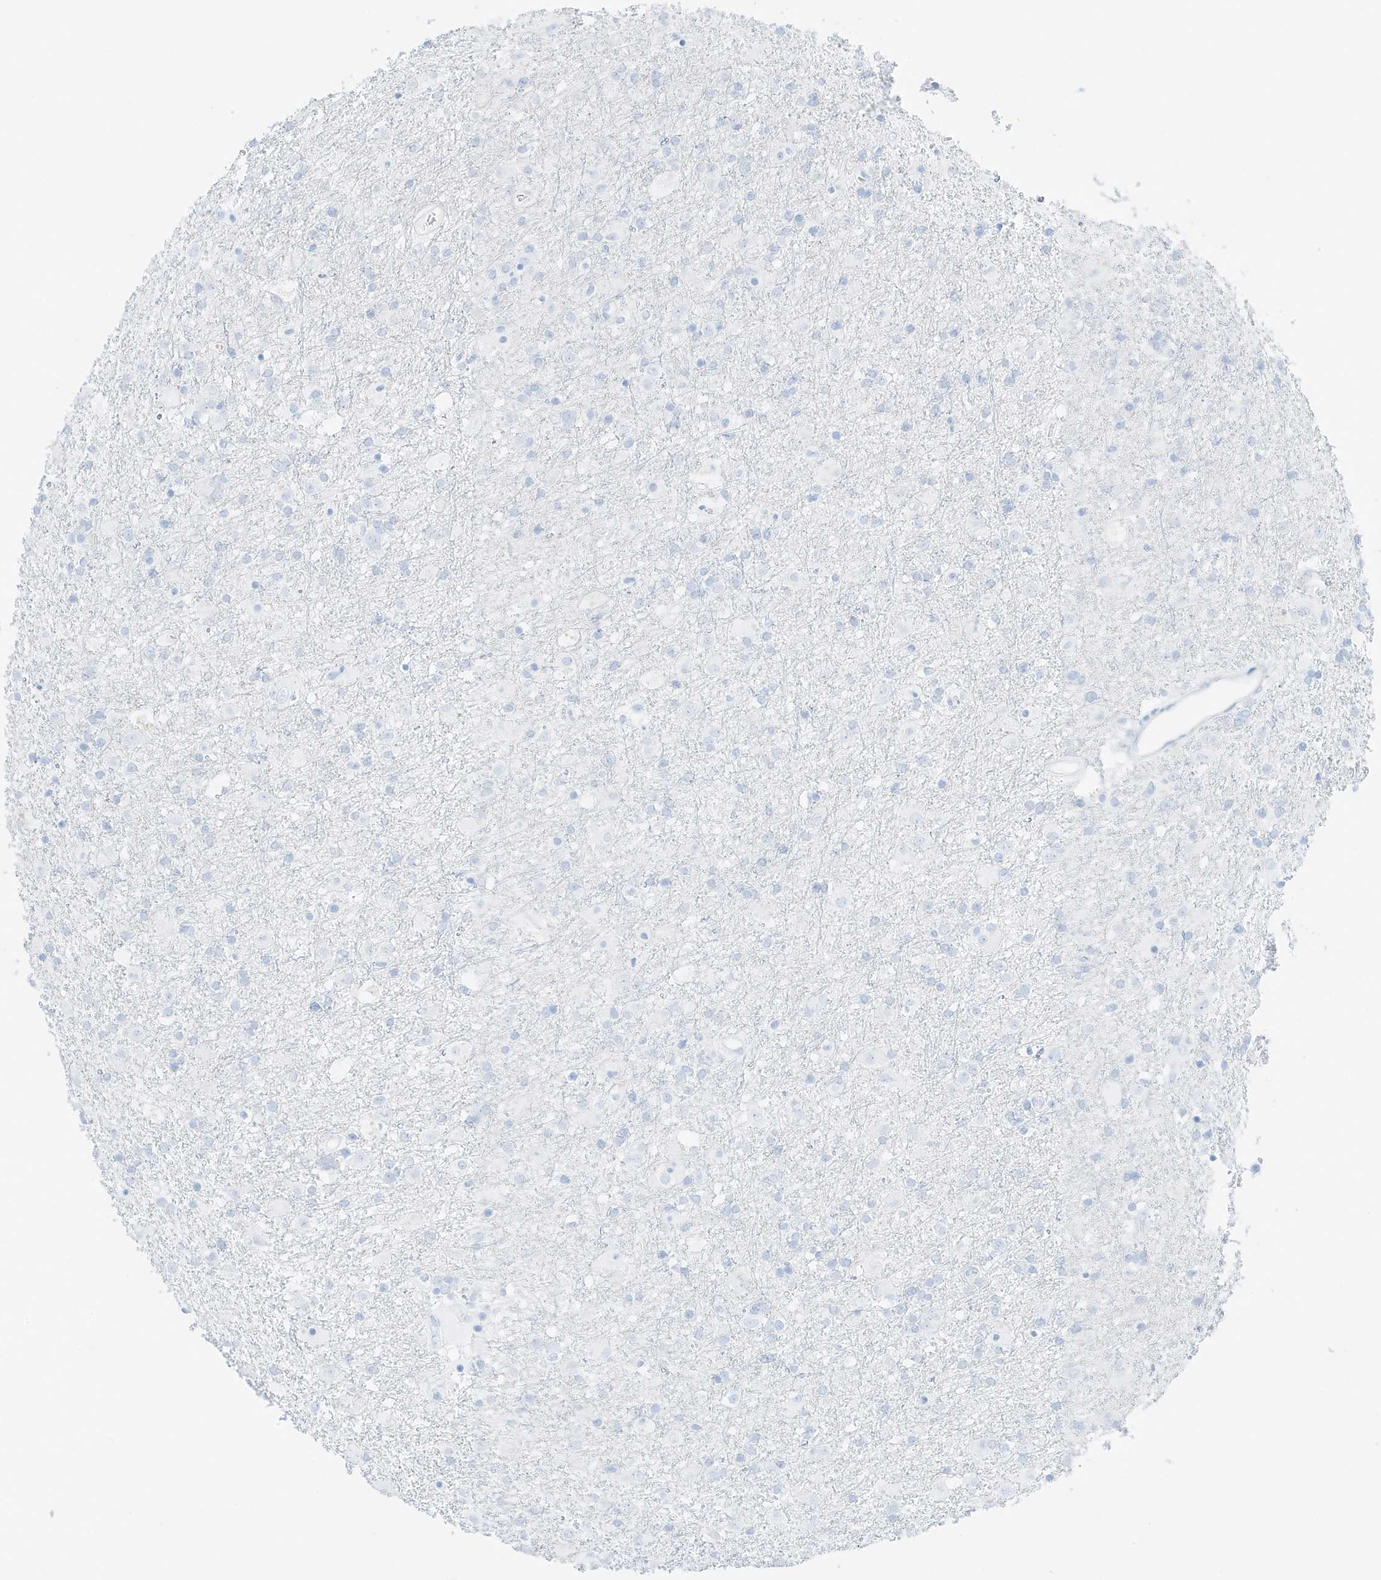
{"staining": {"intensity": "negative", "quantity": "none", "location": "none"}, "tissue": "glioma", "cell_type": "Tumor cells", "image_type": "cancer", "snomed": [{"axis": "morphology", "description": "Glioma, malignant, Low grade"}, {"axis": "topography", "description": "Brain"}], "caption": "The histopathology image reveals no significant staining in tumor cells of glioma.", "gene": "SLC22A13", "patient": {"sex": "male", "age": 65}}